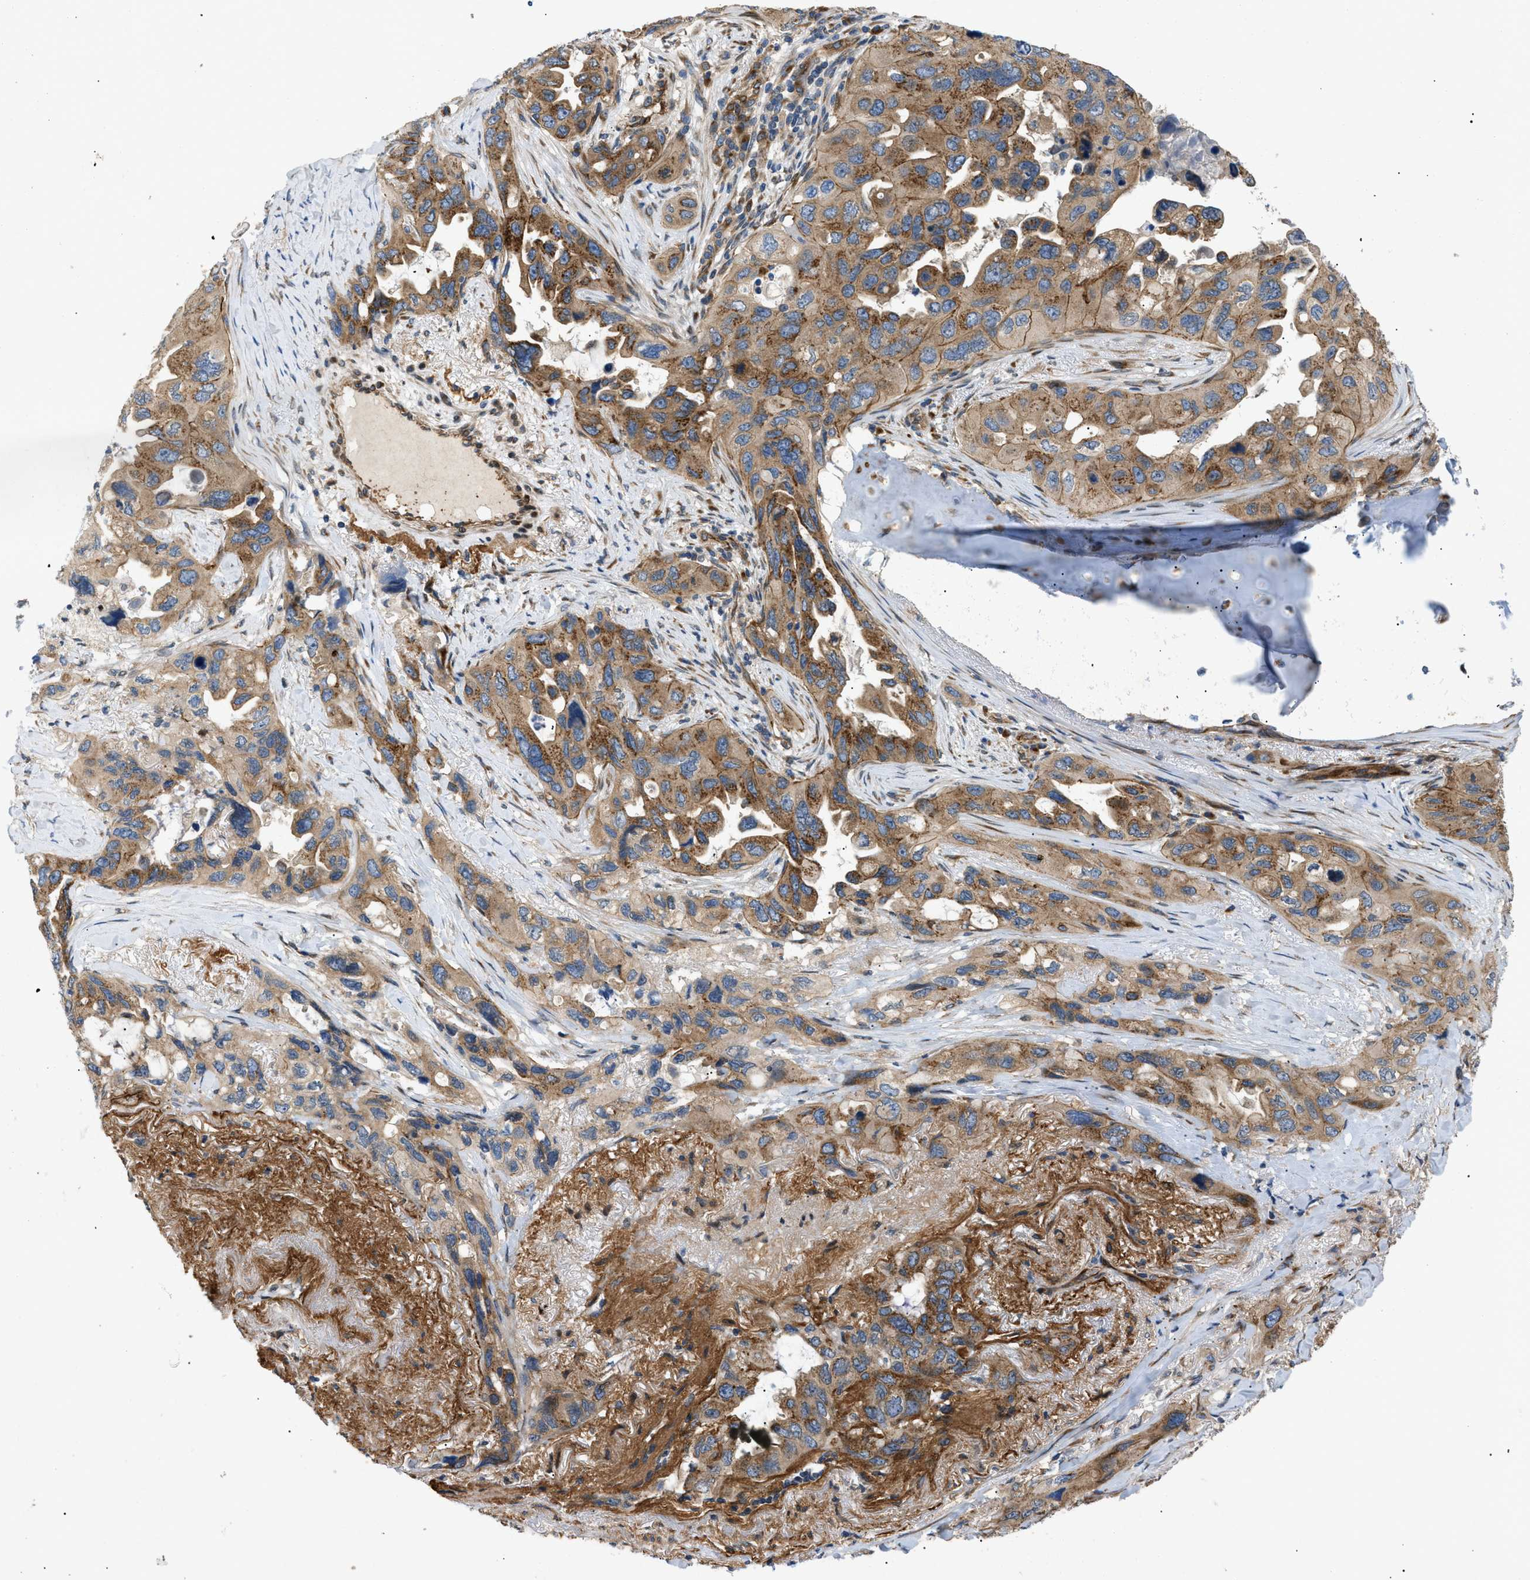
{"staining": {"intensity": "moderate", "quantity": ">75%", "location": "cytoplasmic/membranous"}, "tissue": "lung cancer", "cell_type": "Tumor cells", "image_type": "cancer", "snomed": [{"axis": "morphology", "description": "Squamous cell carcinoma, NOS"}, {"axis": "topography", "description": "Lung"}], "caption": "The micrograph displays staining of lung squamous cell carcinoma, revealing moderate cytoplasmic/membranous protein staining (brown color) within tumor cells.", "gene": "LYSMD3", "patient": {"sex": "female", "age": 73}}